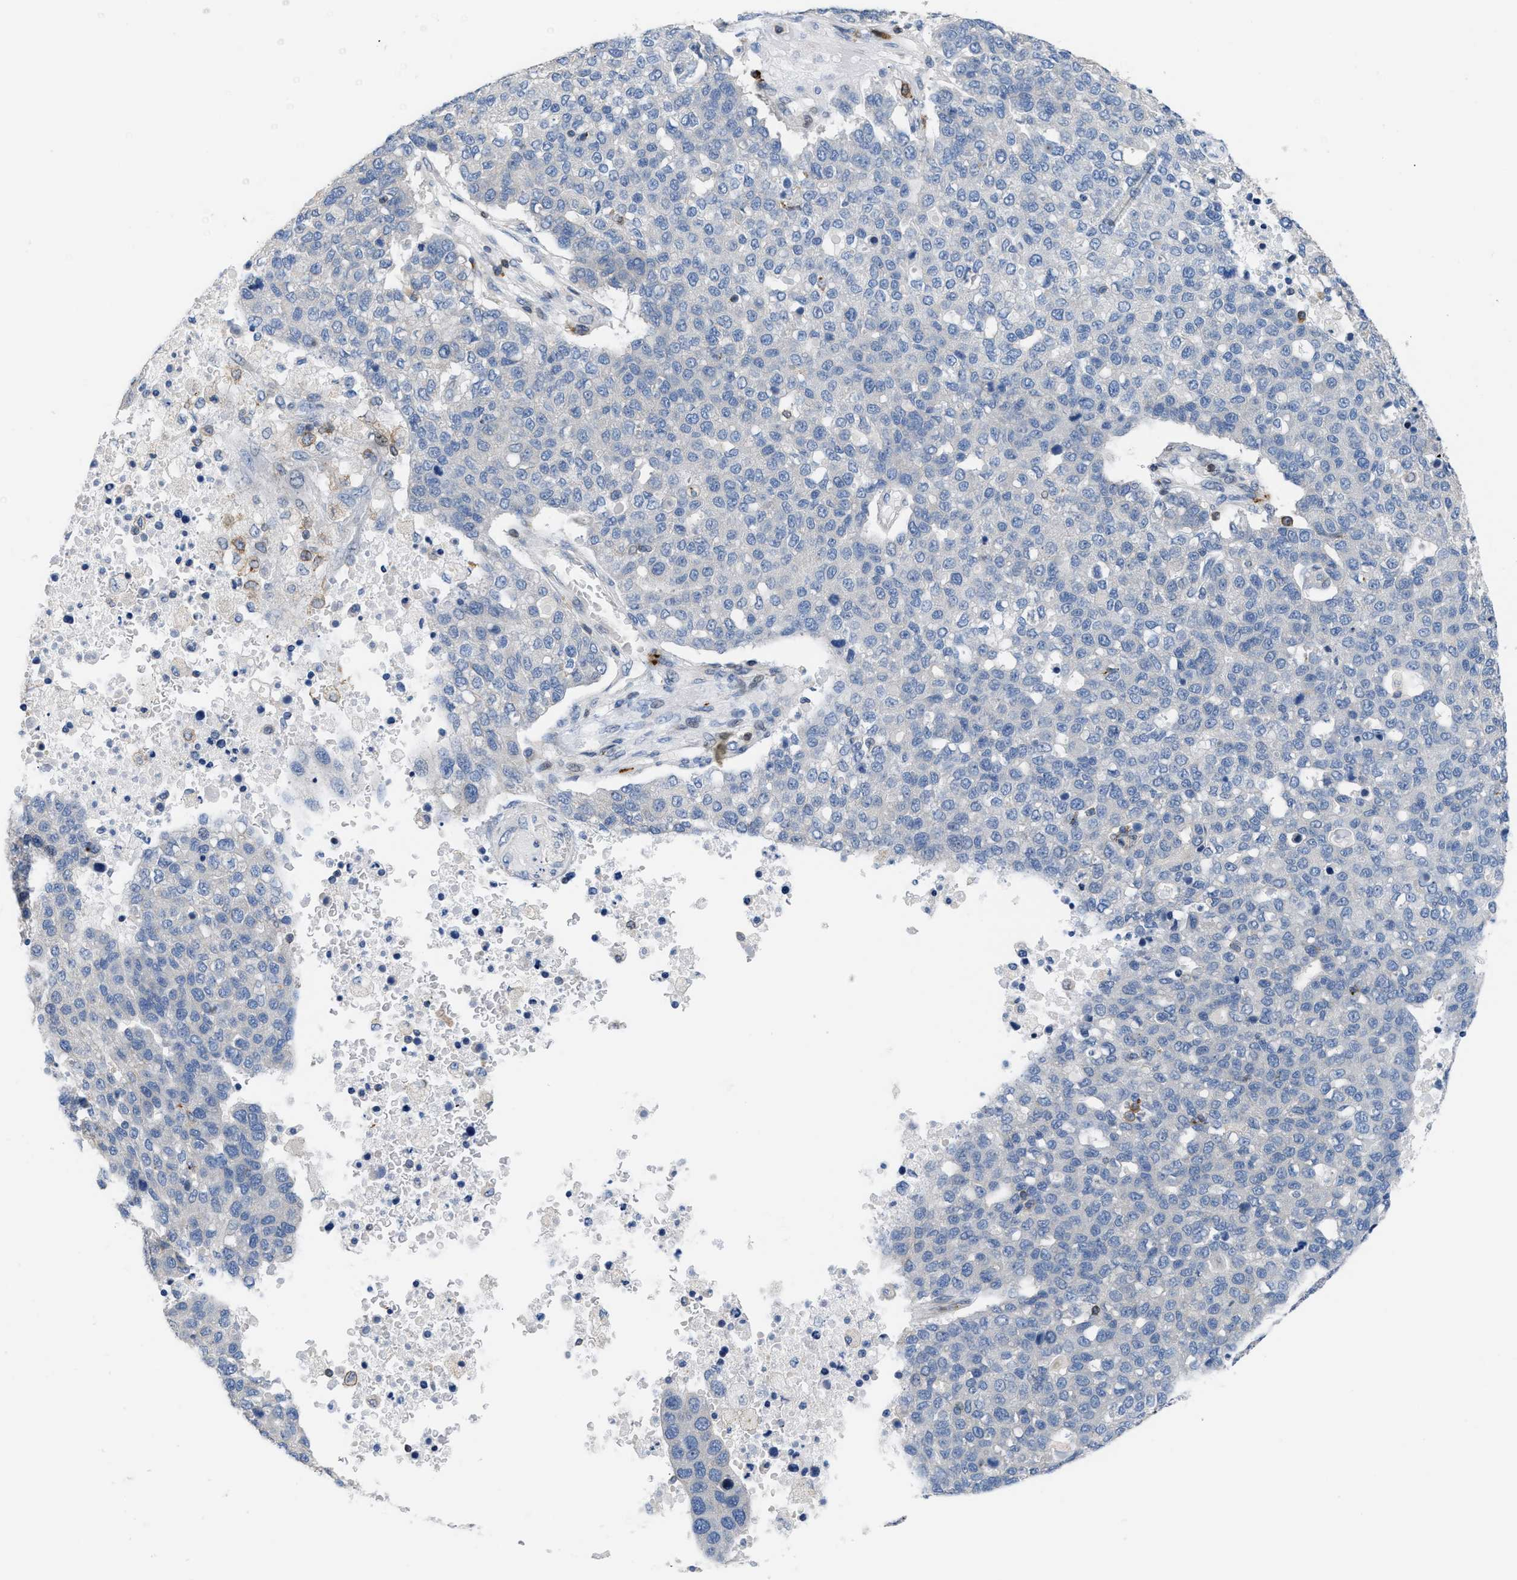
{"staining": {"intensity": "negative", "quantity": "none", "location": "none"}, "tissue": "pancreatic cancer", "cell_type": "Tumor cells", "image_type": "cancer", "snomed": [{"axis": "morphology", "description": "Adenocarcinoma, NOS"}, {"axis": "topography", "description": "Pancreas"}], "caption": "A high-resolution histopathology image shows immunohistochemistry staining of pancreatic adenocarcinoma, which displays no significant positivity in tumor cells.", "gene": "ATP9A", "patient": {"sex": "female", "age": 61}}